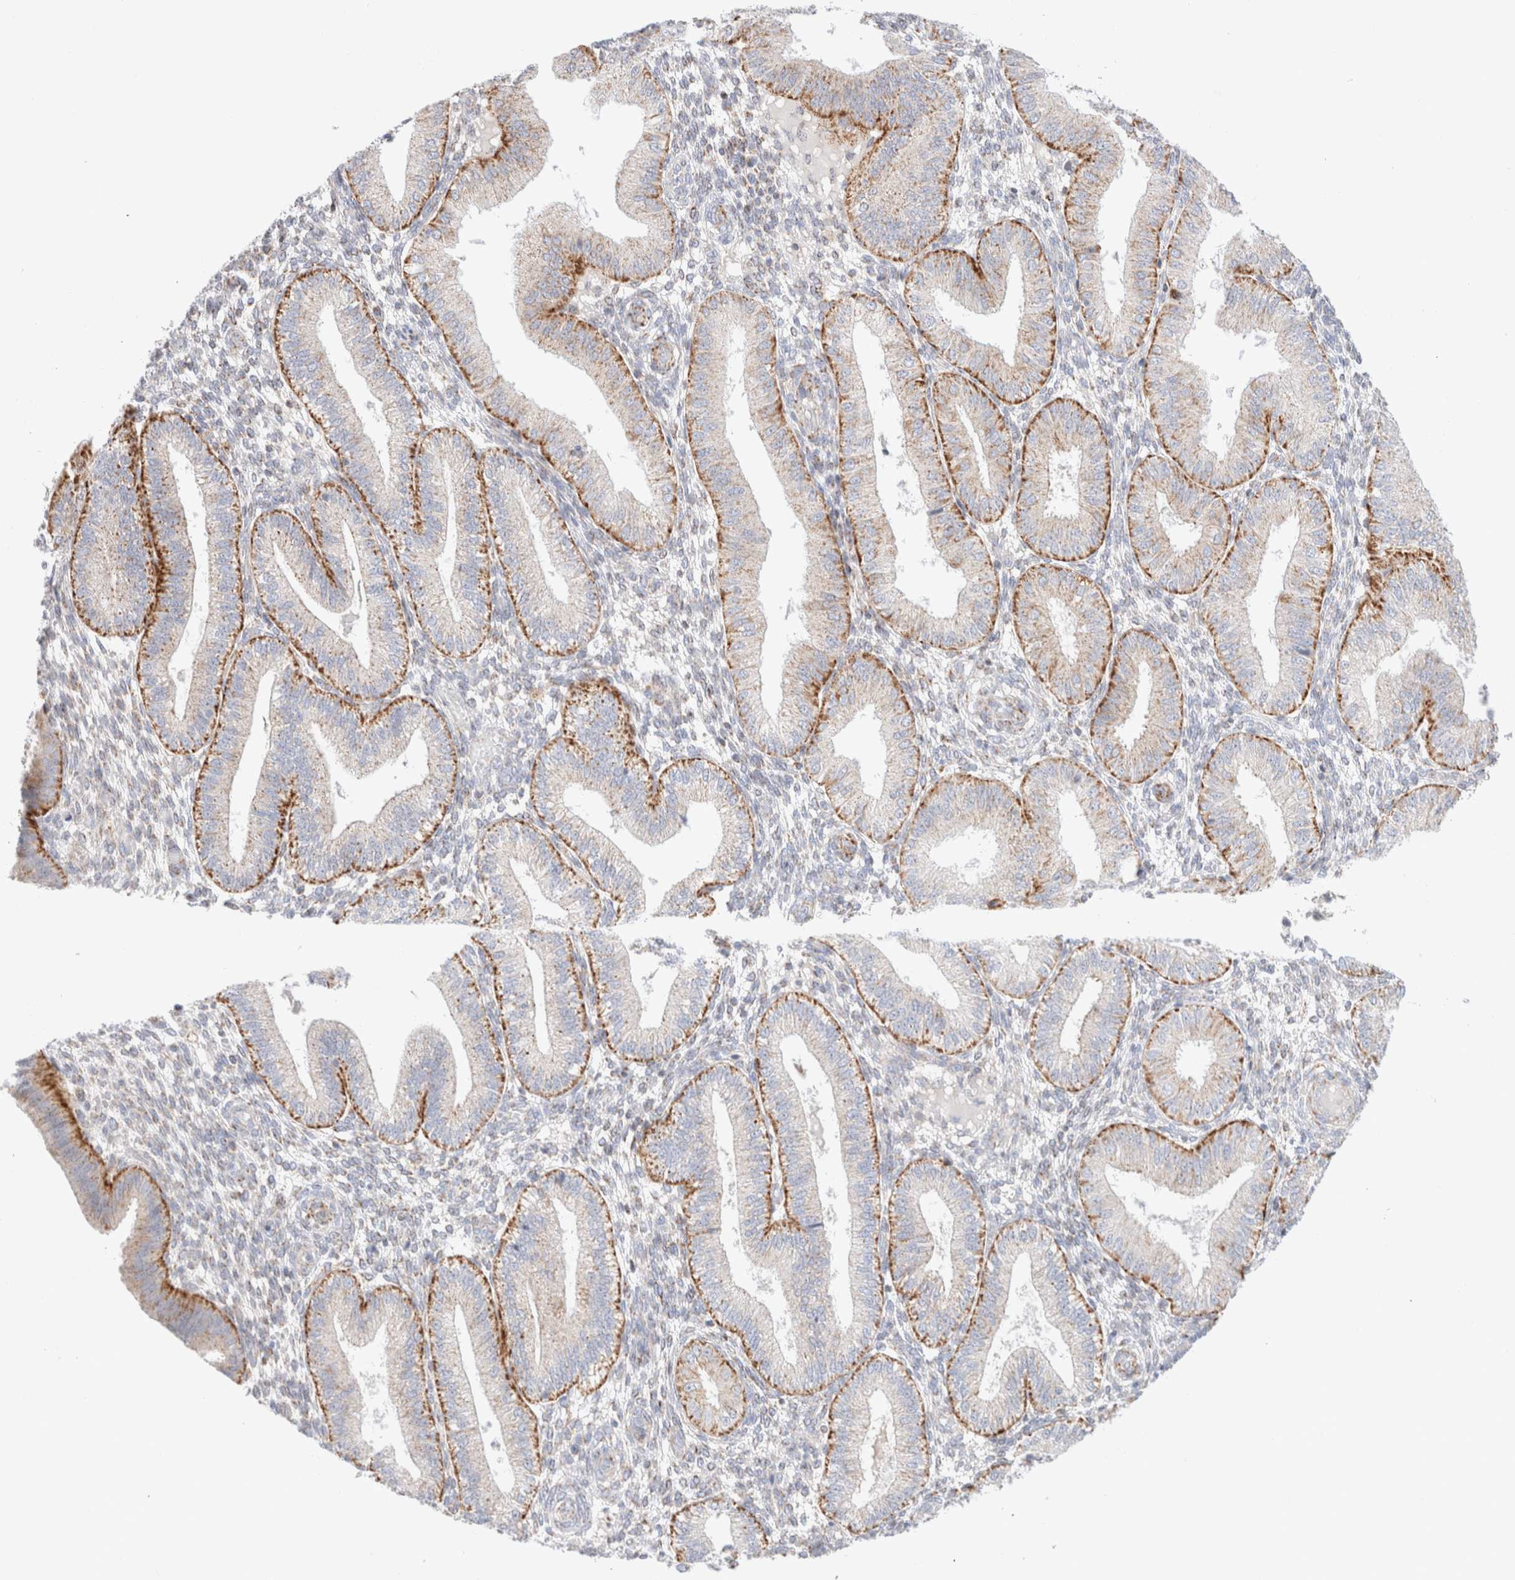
{"staining": {"intensity": "negative", "quantity": "none", "location": "none"}, "tissue": "endometrium", "cell_type": "Cells in endometrial stroma", "image_type": "normal", "snomed": [{"axis": "morphology", "description": "Normal tissue, NOS"}, {"axis": "topography", "description": "Endometrium"}], "caption": "Micrograph shows no significant protein expression in cells in endometrial stroma of normal endometrium.", "gene": "ATP6V1C1", "patient": {"sex": "female", "age": 39}}